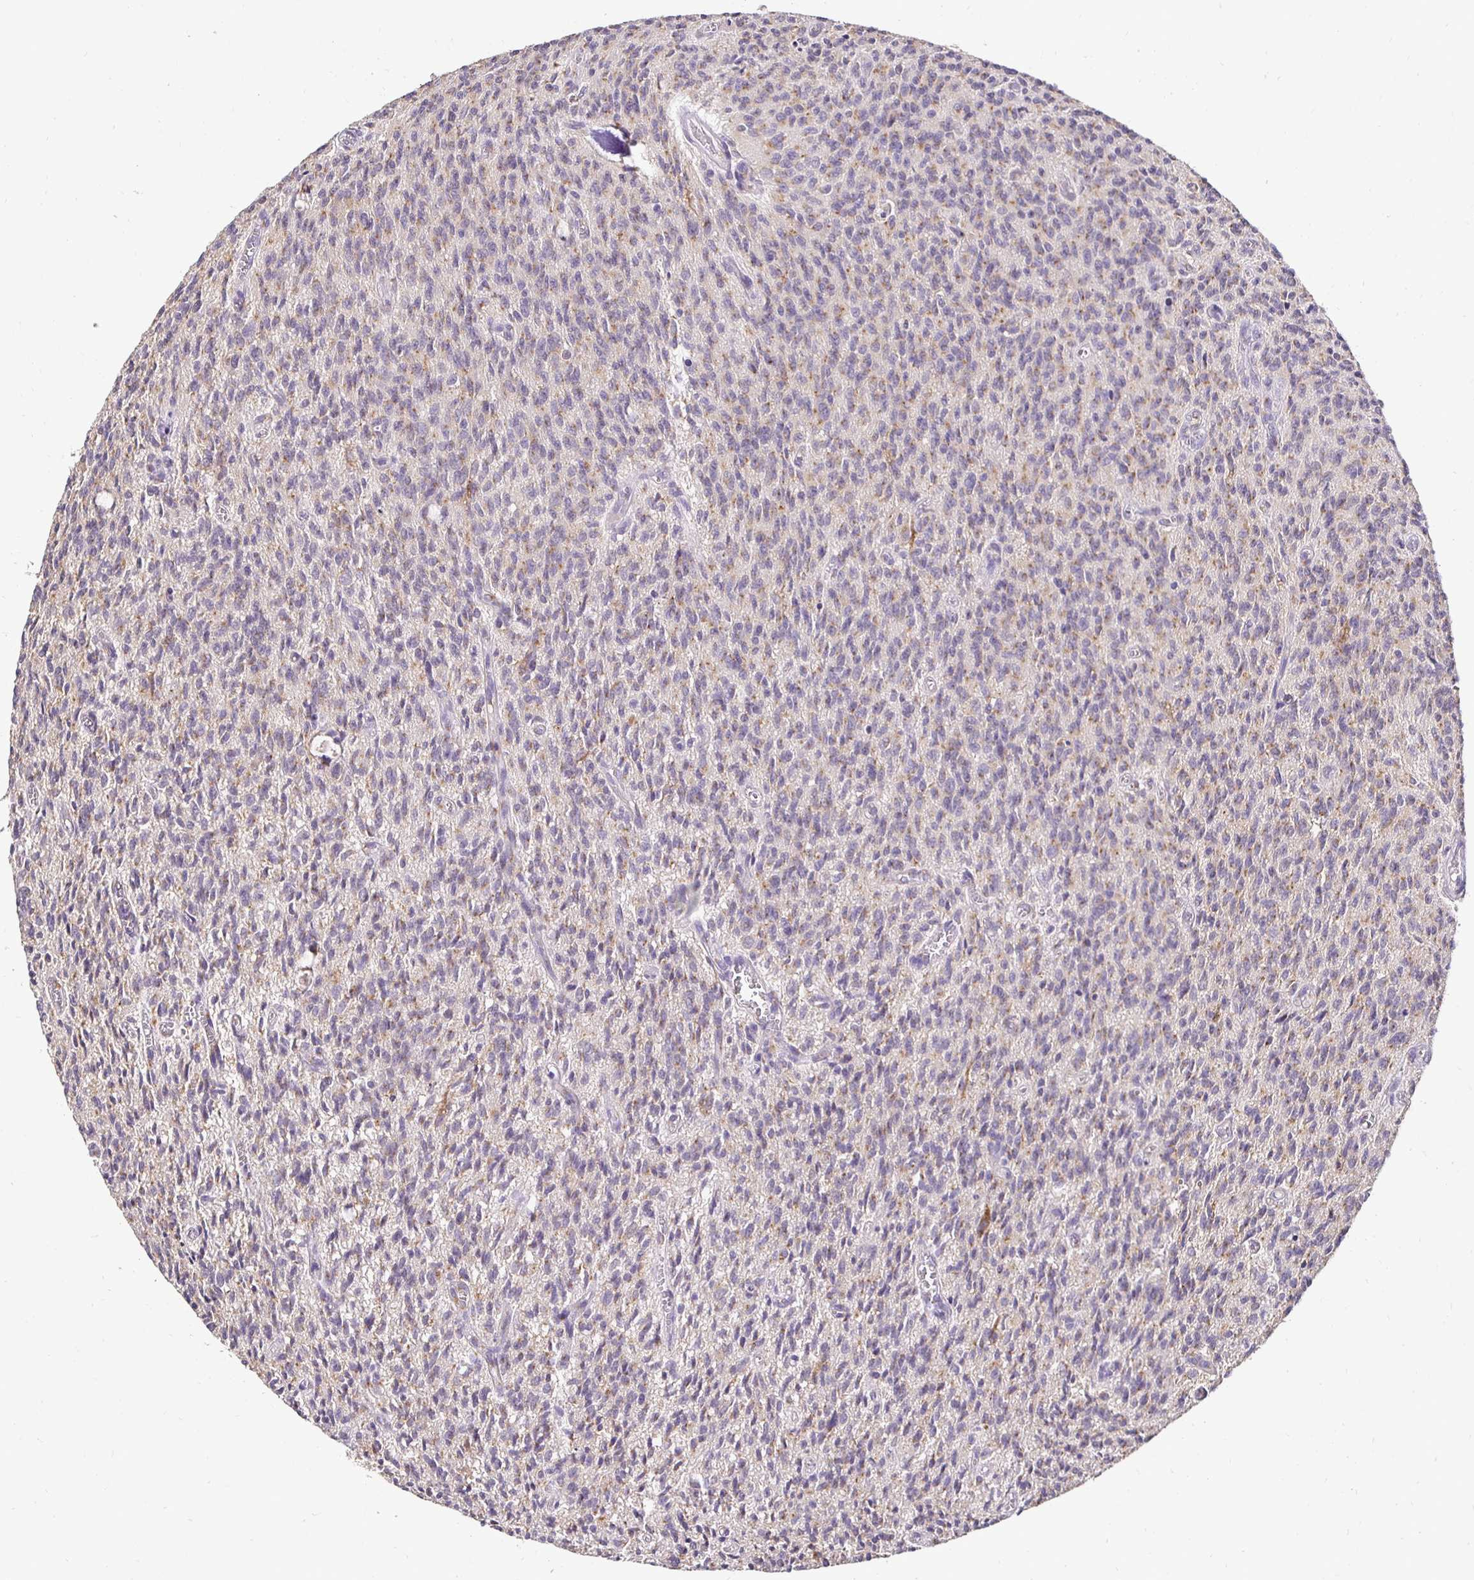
{"staining": {"intensity": "weak", "quantity": "25%-75%", "location": "cytoplasmic/membranous"}, "tissue": "glioma", "cell_type": "Tumor cells", "image_type": "cancer", "snomed": [{"axis": "morphology", "description": "Glioma, malignant, Low grade"}, {"axis": "topography", "description": "Brain"}], "caption": "This is a histology image of IHC staining of malignant glioma (low-grade), which shows weak expression in the cytoplasmic/membranous of tumor cells.", "gene": "RHEBL1", "patient": {"sex": "male", "age": 64}}